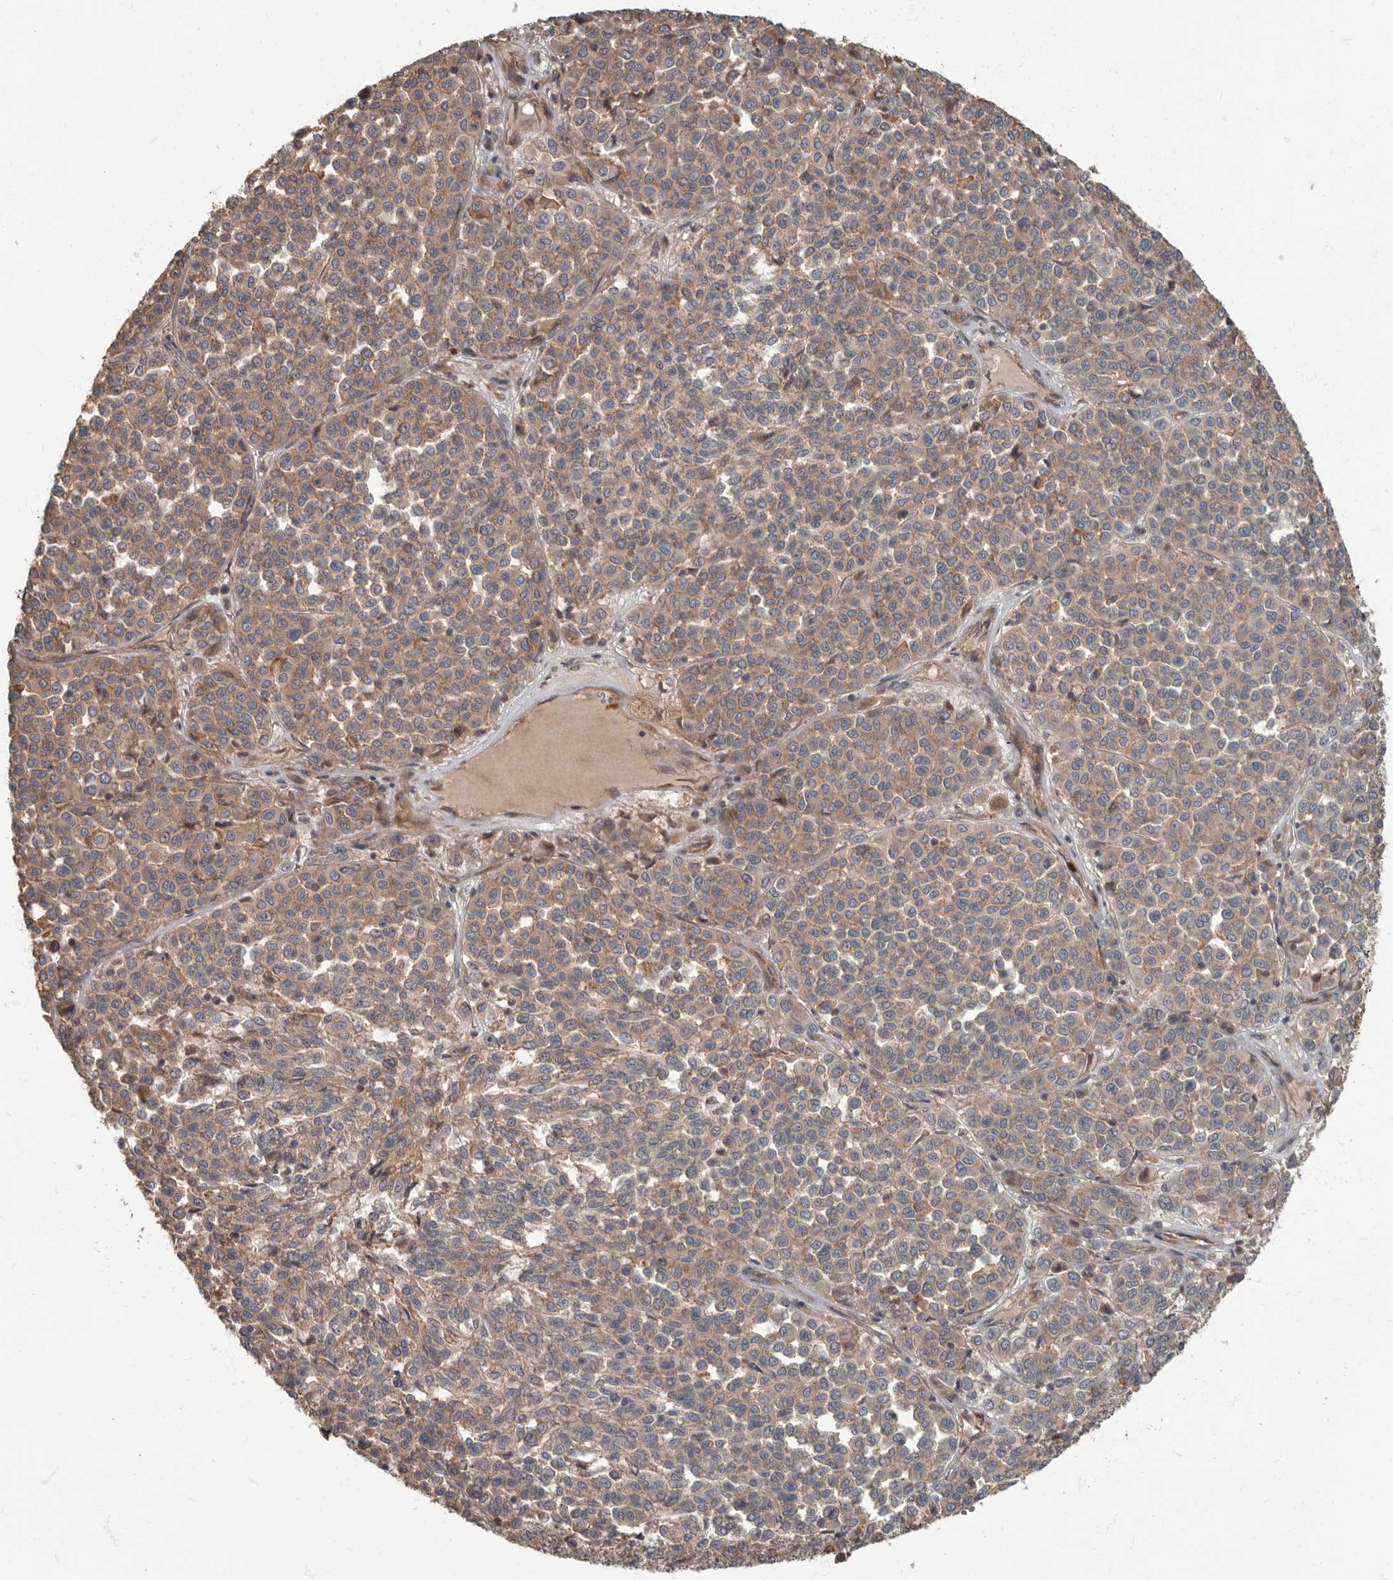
{"staining": {"intensity": "weak", "quantity": ">75%", "location": "cytoplasmic/membranous"}, "tissue": "melanoma", "cell_type": "Tumor cells", "image_type": "cancer", "snomed": [{"axis": "morphology", "description": "Malignant melanoma, Metastatic site"}, {"axis": "topography", "description": "Pancreas"}], "caption": "Malignant melanoma (metastatic site) stained for a protein (brown) exhibits weak cytoplasmic/membranous positive expression in approximately >75% of tumor cells.", "gene": "DAAM1", "patient": {"sex": "female", "age": 30}}